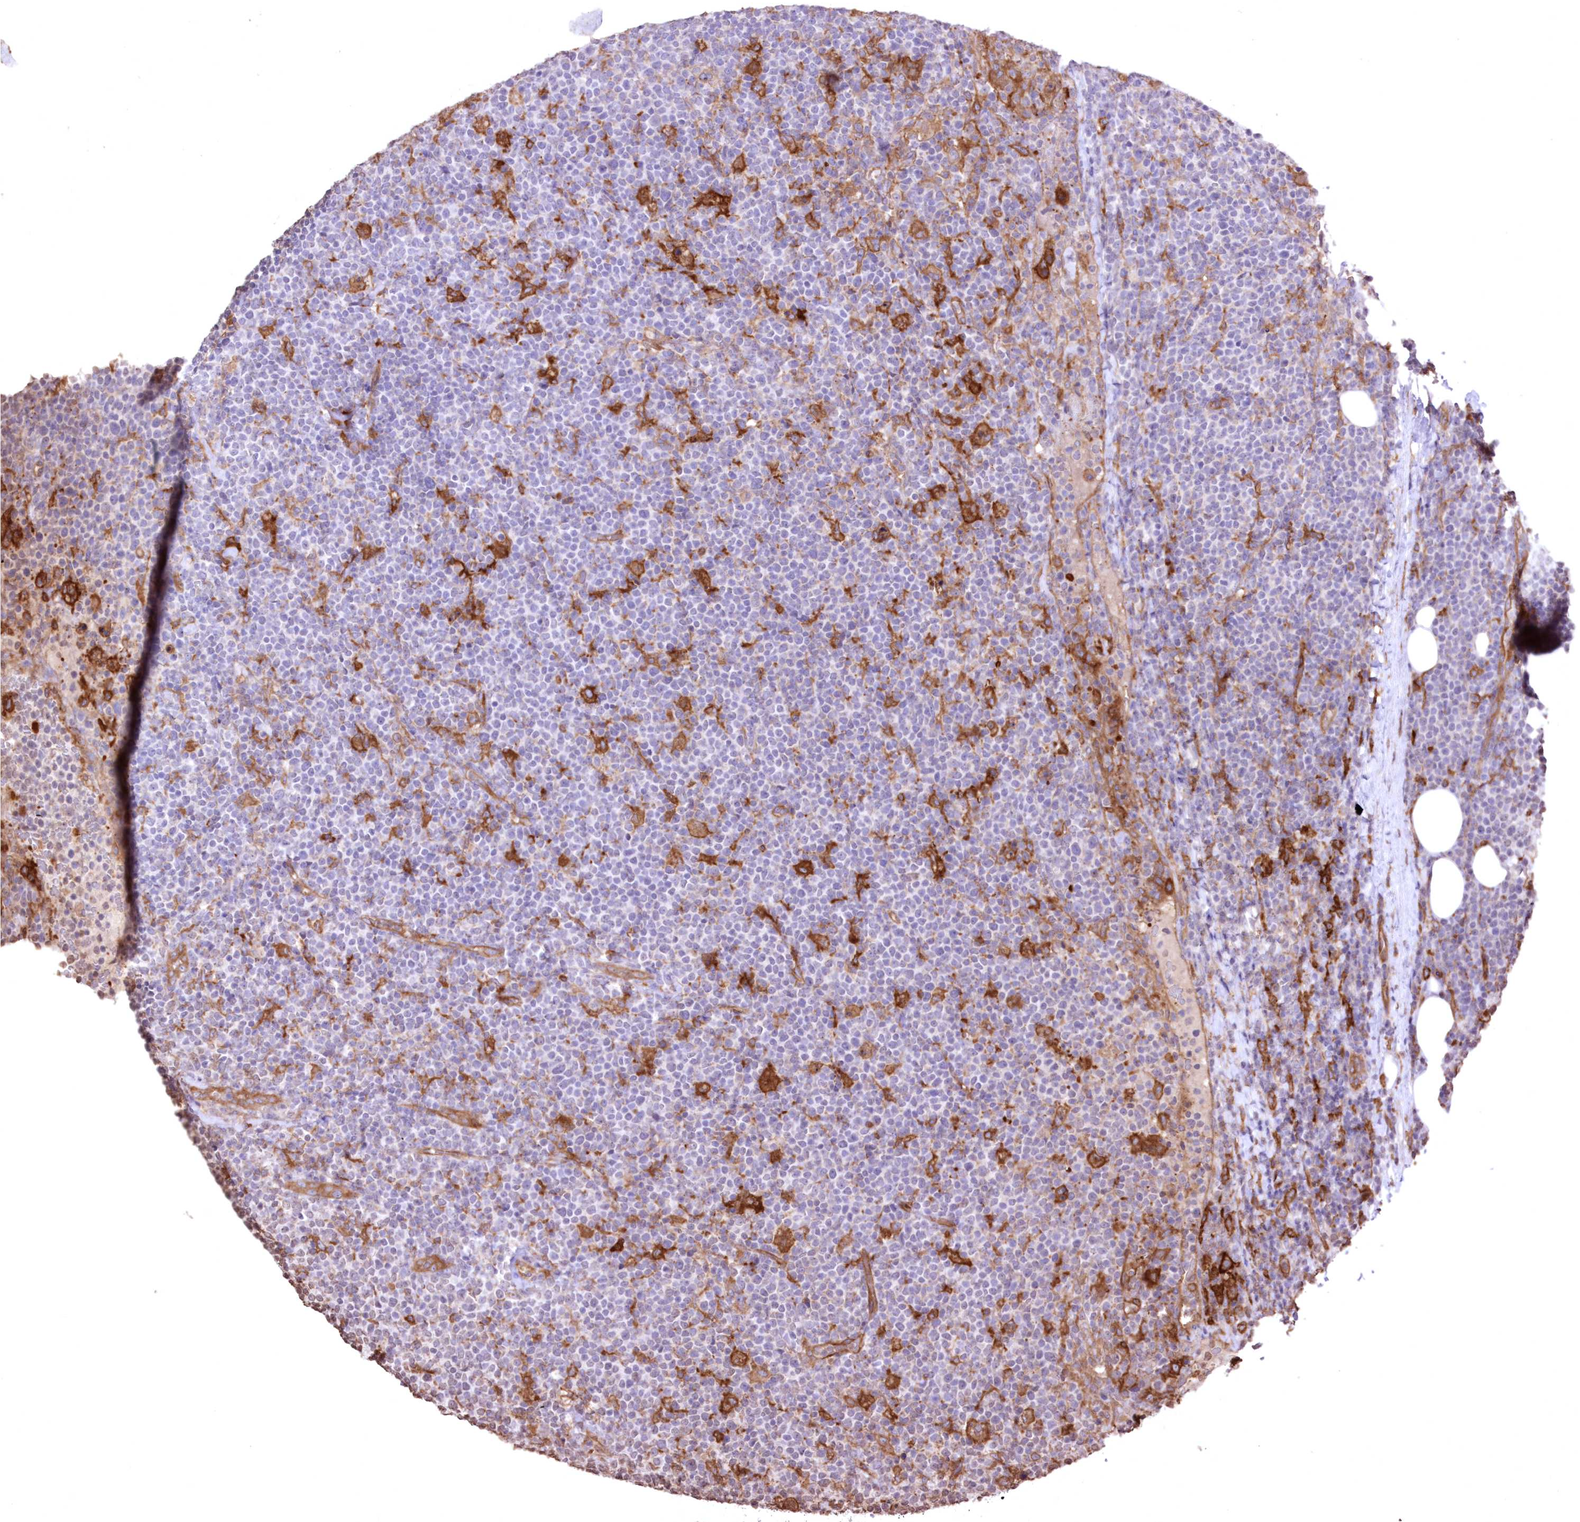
{"staining": {"intensity": "negative", "quantity": "none", "location": "none"}, "tissue": "lymphoma", "cell_type": "Tumor cells", "image_type": "cancer", "snomed": [{"axis": "morphology", "description": "Malignant lymphoma, non-Hodgkin's type, High grade"}, {"axis": "topography", "description": "Lymph node"}], "caption": "Immunohistochemistry (IHC) of human high-grade malignant lymphoma, non-Hodgkin's type demonstrates no staining in tumor cells.", "gene": "FCHO2", "patient": {"sex": "male", "age": 61}}